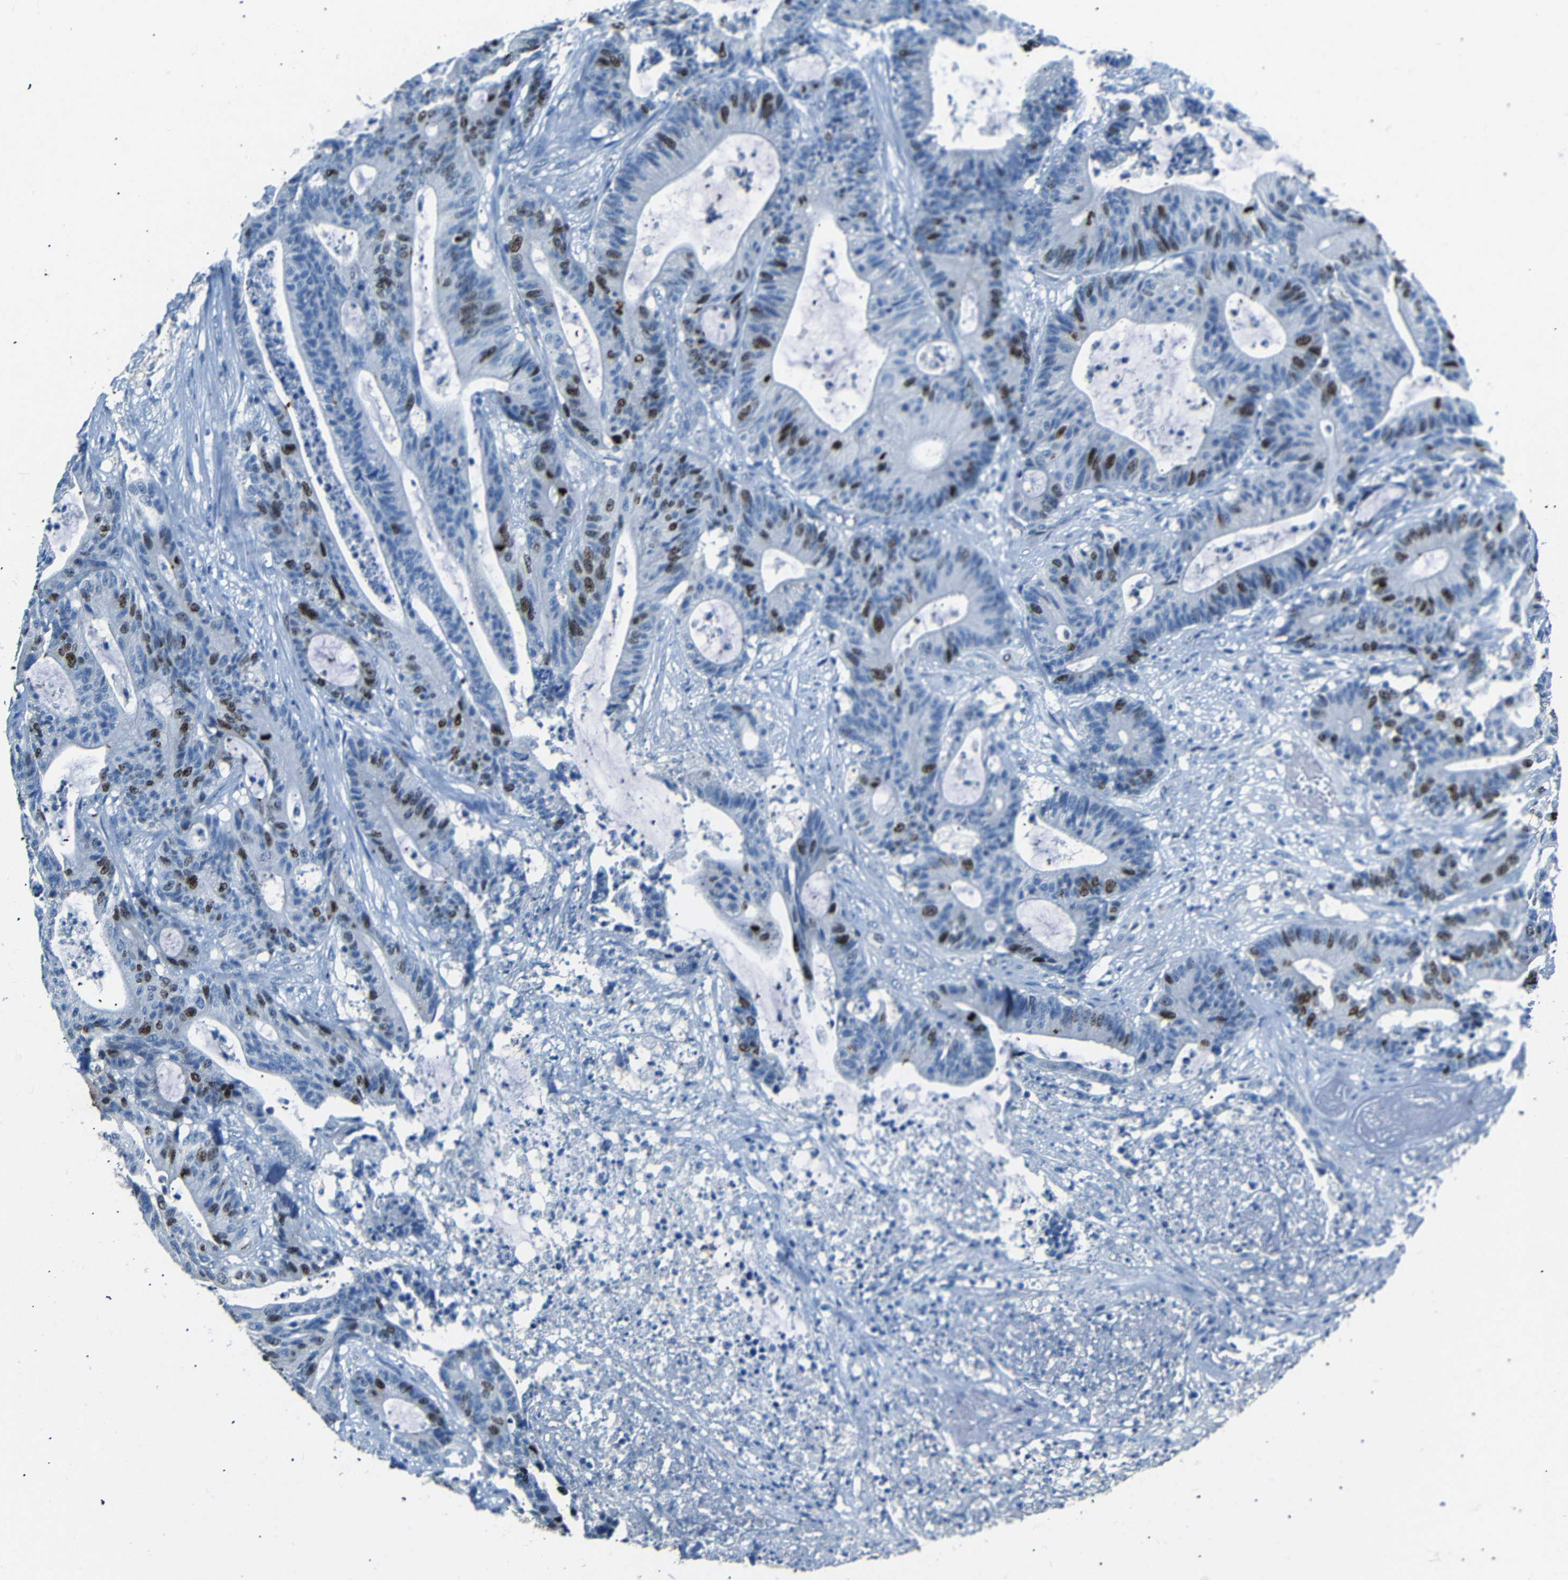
{"staining": {"intensity": "moderate", "quantity": "25%-75%", "location": "nuclear"}, "tissue": "colorectal cancer", "cell_type": "Tumor cells", "image_type": "cancer", "snomed": [{"axis": "morphology", "description": "Adenocarcinoma, NOS"}, {"axis": "topography", "description": "Colon"}], "caption": "Brown immunohistochemical staining in human adenocarcinoma (colorectal) reveals moderate nuclear staining in approximately 25%-75% of tumor cells. The staining was performed using DAB (3,3'-diaminobenzidine) to visualize the protein expression in brown, while the nuclei were stained in blue with hematoxylin (Magnification: 20x).", "gene": "INCENP", "patient": {"sex": "female", "age": 84}}